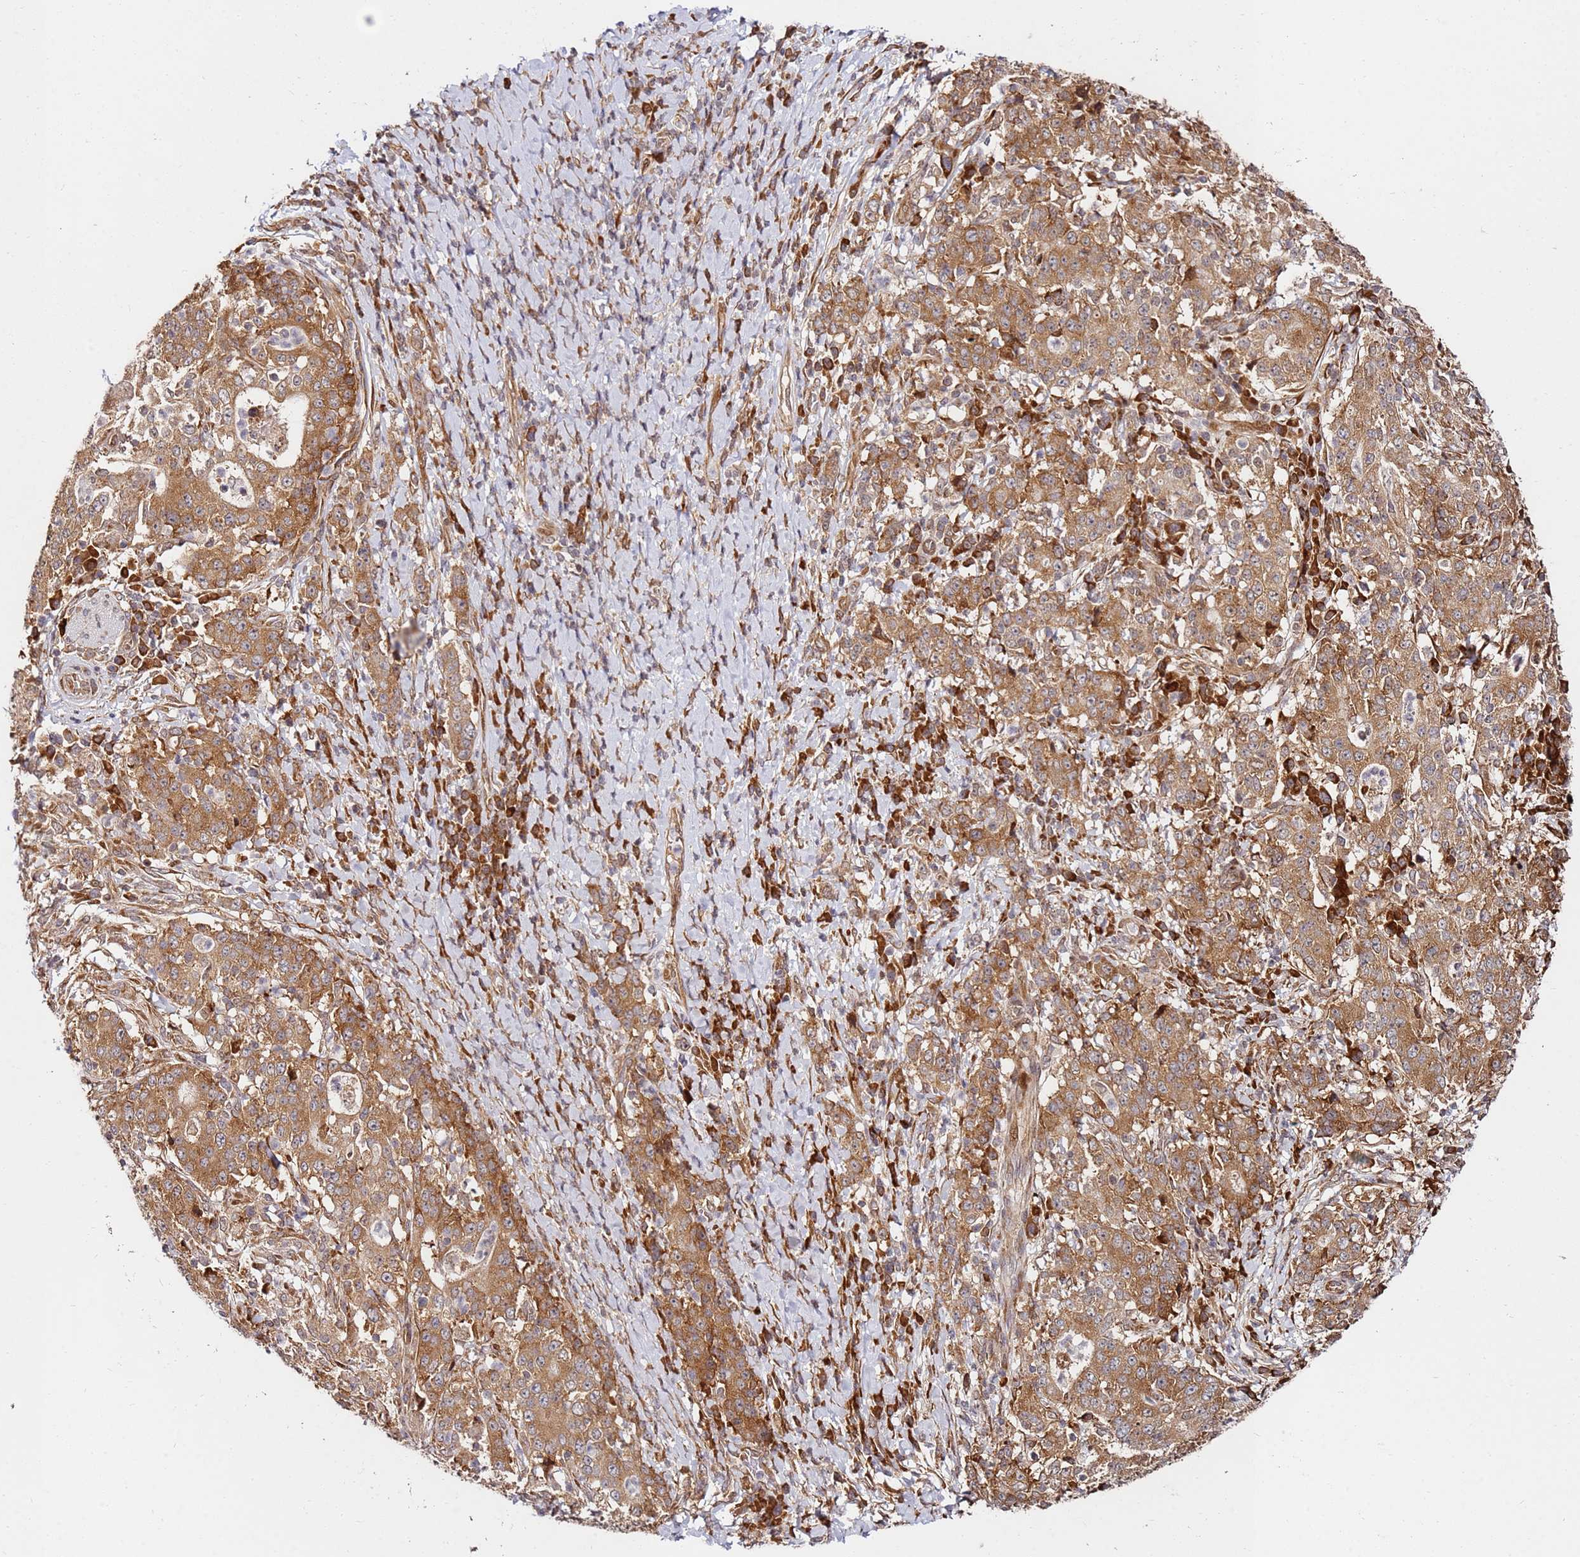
{"staining": {"intensity": "moderate", "quantity": ">75%", "location": "cytoplasmic/membranous"}, "tissue": "stomach cancer", "cell_type": "Tumor cells", "image_type": "cancer", "snomed": [{"axis": "morphology", "description": "Normal tissue, NOS"}, {"axis": "morphology", "description": "Adenocarcinoma, NOS"}, {"axis": "topography", "description": "Stomach, upper"}, {"axis": "topography", "description": "Stomach"}], "caption": "Protein expression analysis of human stomach cancer (adenocarcinoma) reveals moderate cytoplasmic/membranous positivity in approximately >75% of tumor cells.", "gene": "RPS3A", "patient": {"sex": "male", "age": 59}}